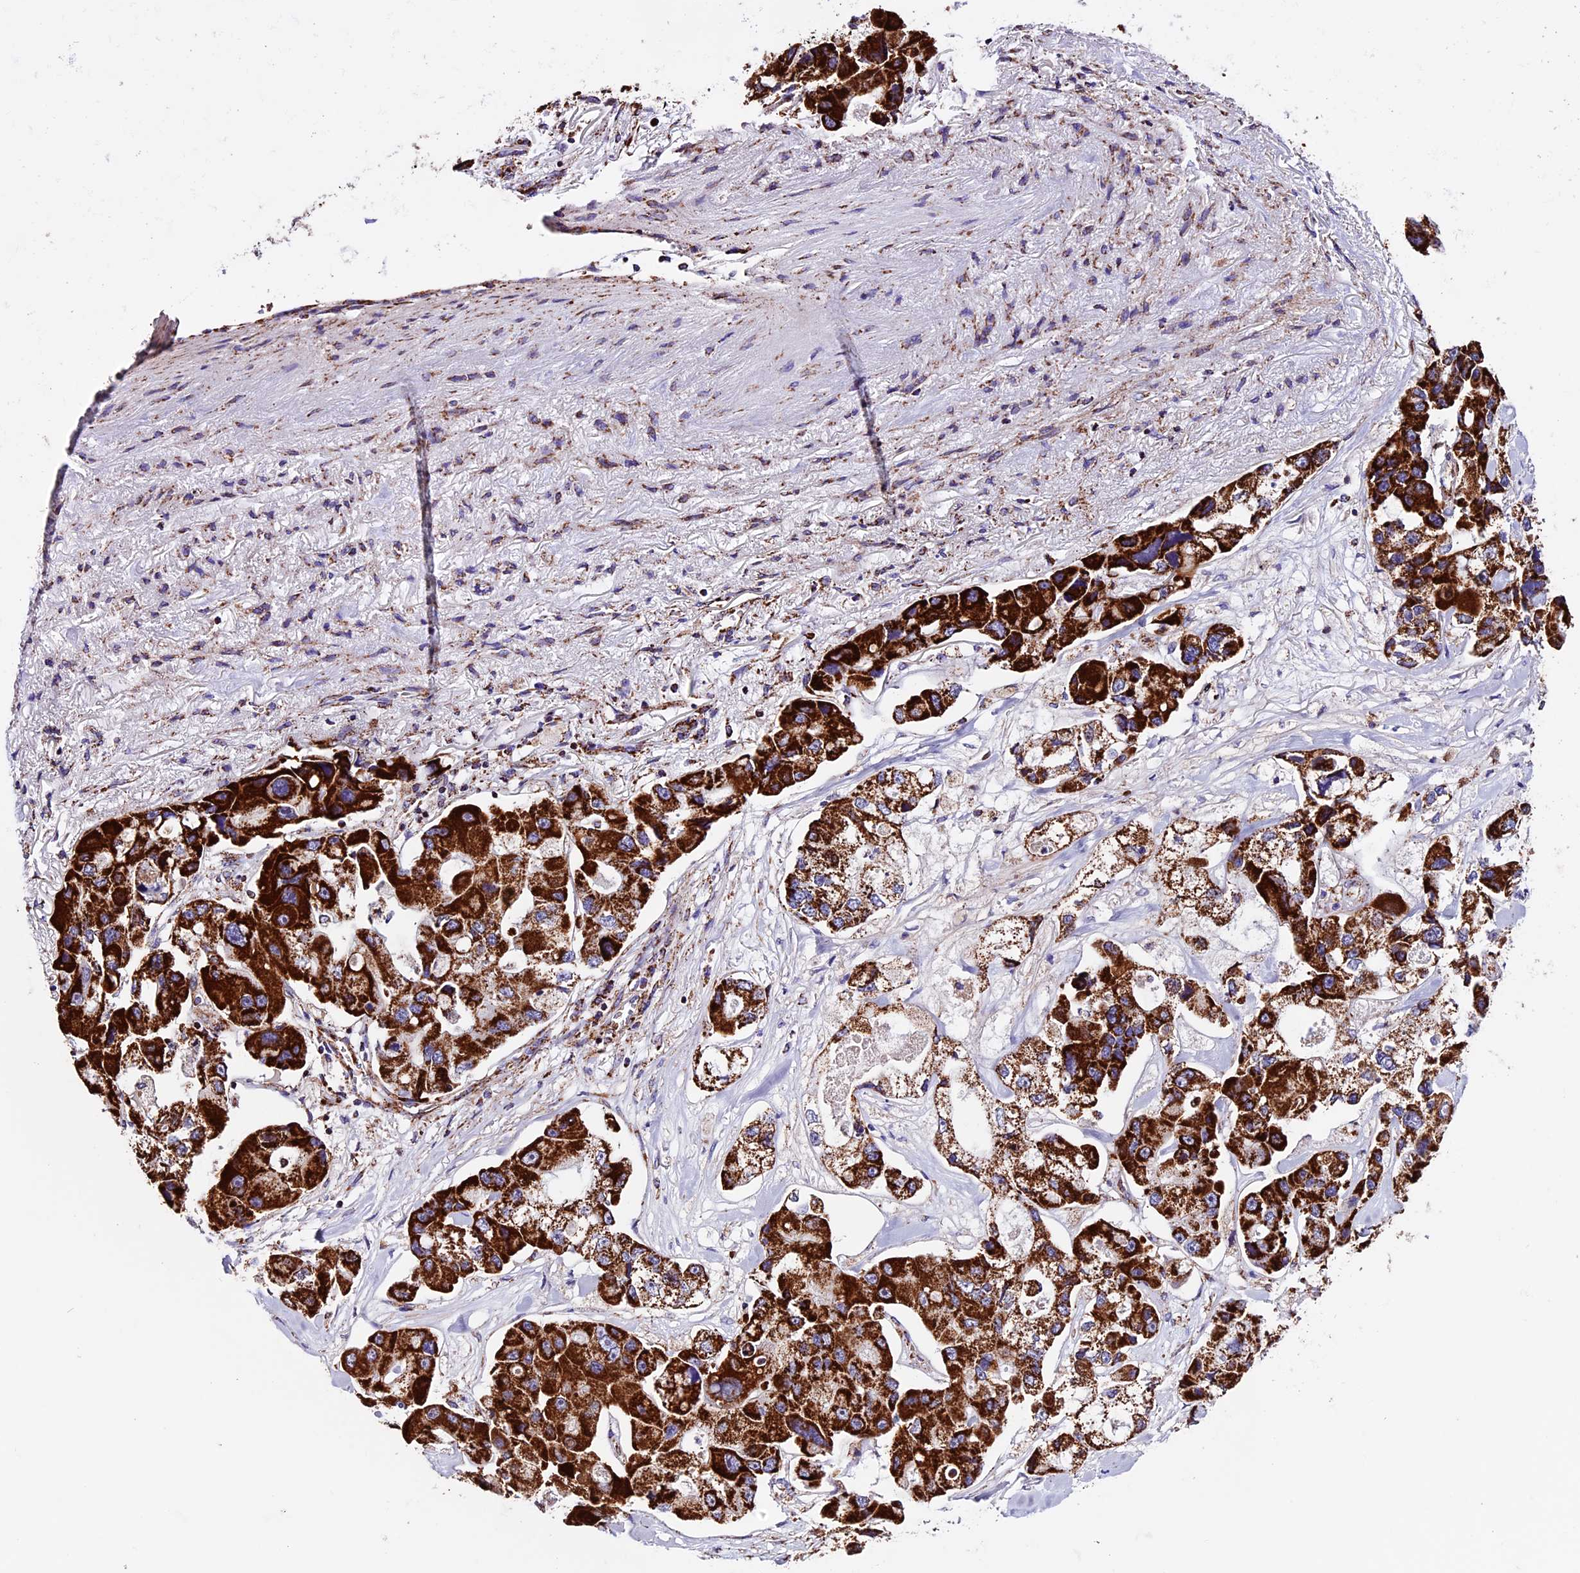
{"staining": {"intensity": "strong", "quantity": ">75%", "location": "cytoplasmic/membranous"}, "tissue": "lung cancer", "cell_type": "Tumor cells", "image_type": "cancer", "snomed": [{"axis": "morphology", "description": "Adenocarcinoma, NOS"}, {"axis": "topography", "description": "Lung"}], "caption": "Immunohistochemical staining of lung adenocarcinoma shows high levels of strong cytoplasmic/membranous protein positivity in approximately >75% of tumor cells.", "gene": "CX3CL1", "patient": {"sex": "female", "age": 54}}